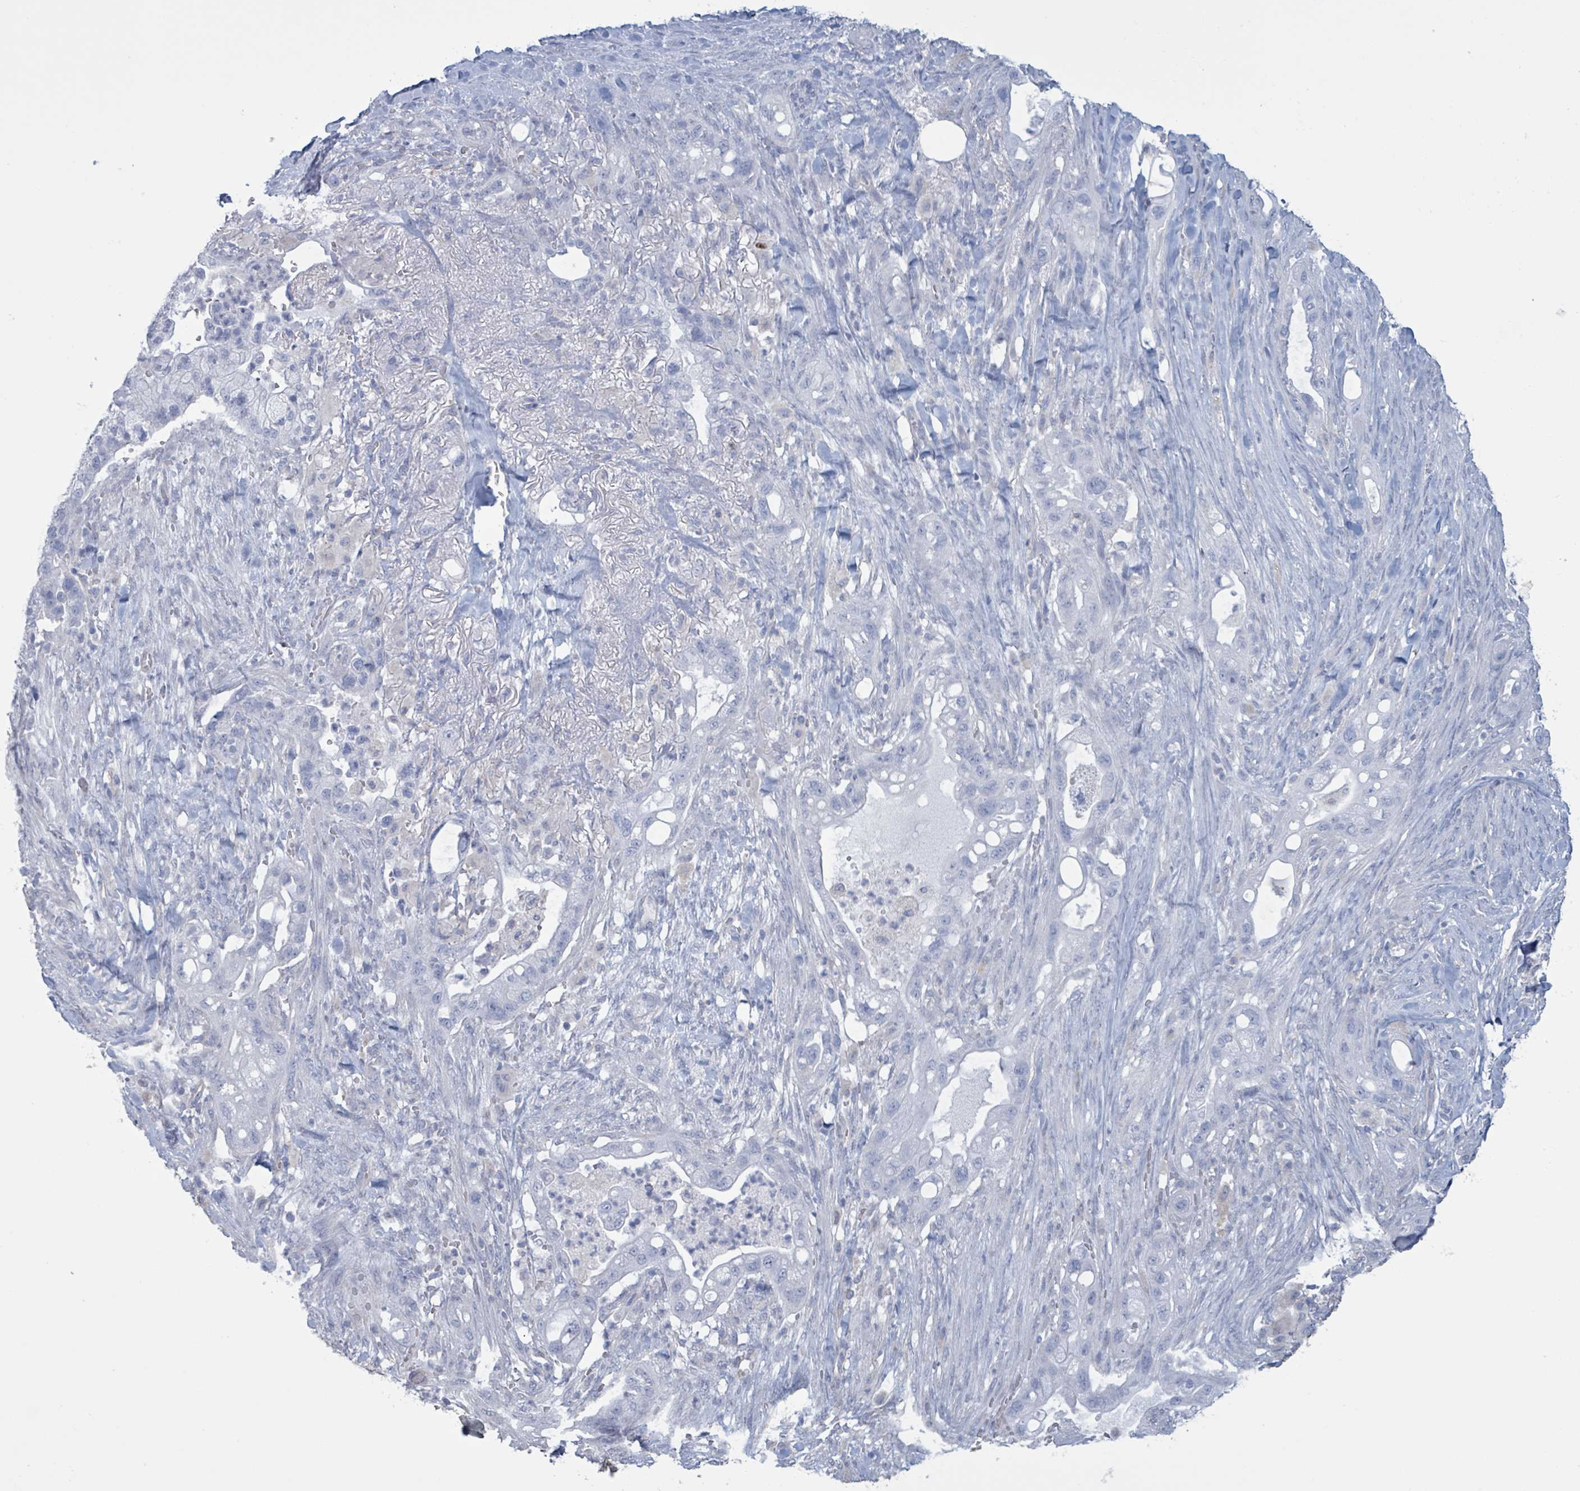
{"staining": {"intensity": "negative", "quantity": "none", "location": "none"}, "tissue": "pancreatic cancer", "cell_type": "Tumor cells", "image_type": "cancer", "snomed": [{"axis": "morphology", "description": "Adenocarcinoma, NOS"}, {"axis": "topography", "description": "Pancreas"}], "caption": "Immunohistochemistry of pancreatic cancer (adenocarcinoma) shows no expression in tumor cells.", "gene": "CT45A5", "patient": {"sex": "male", "age": 44}}